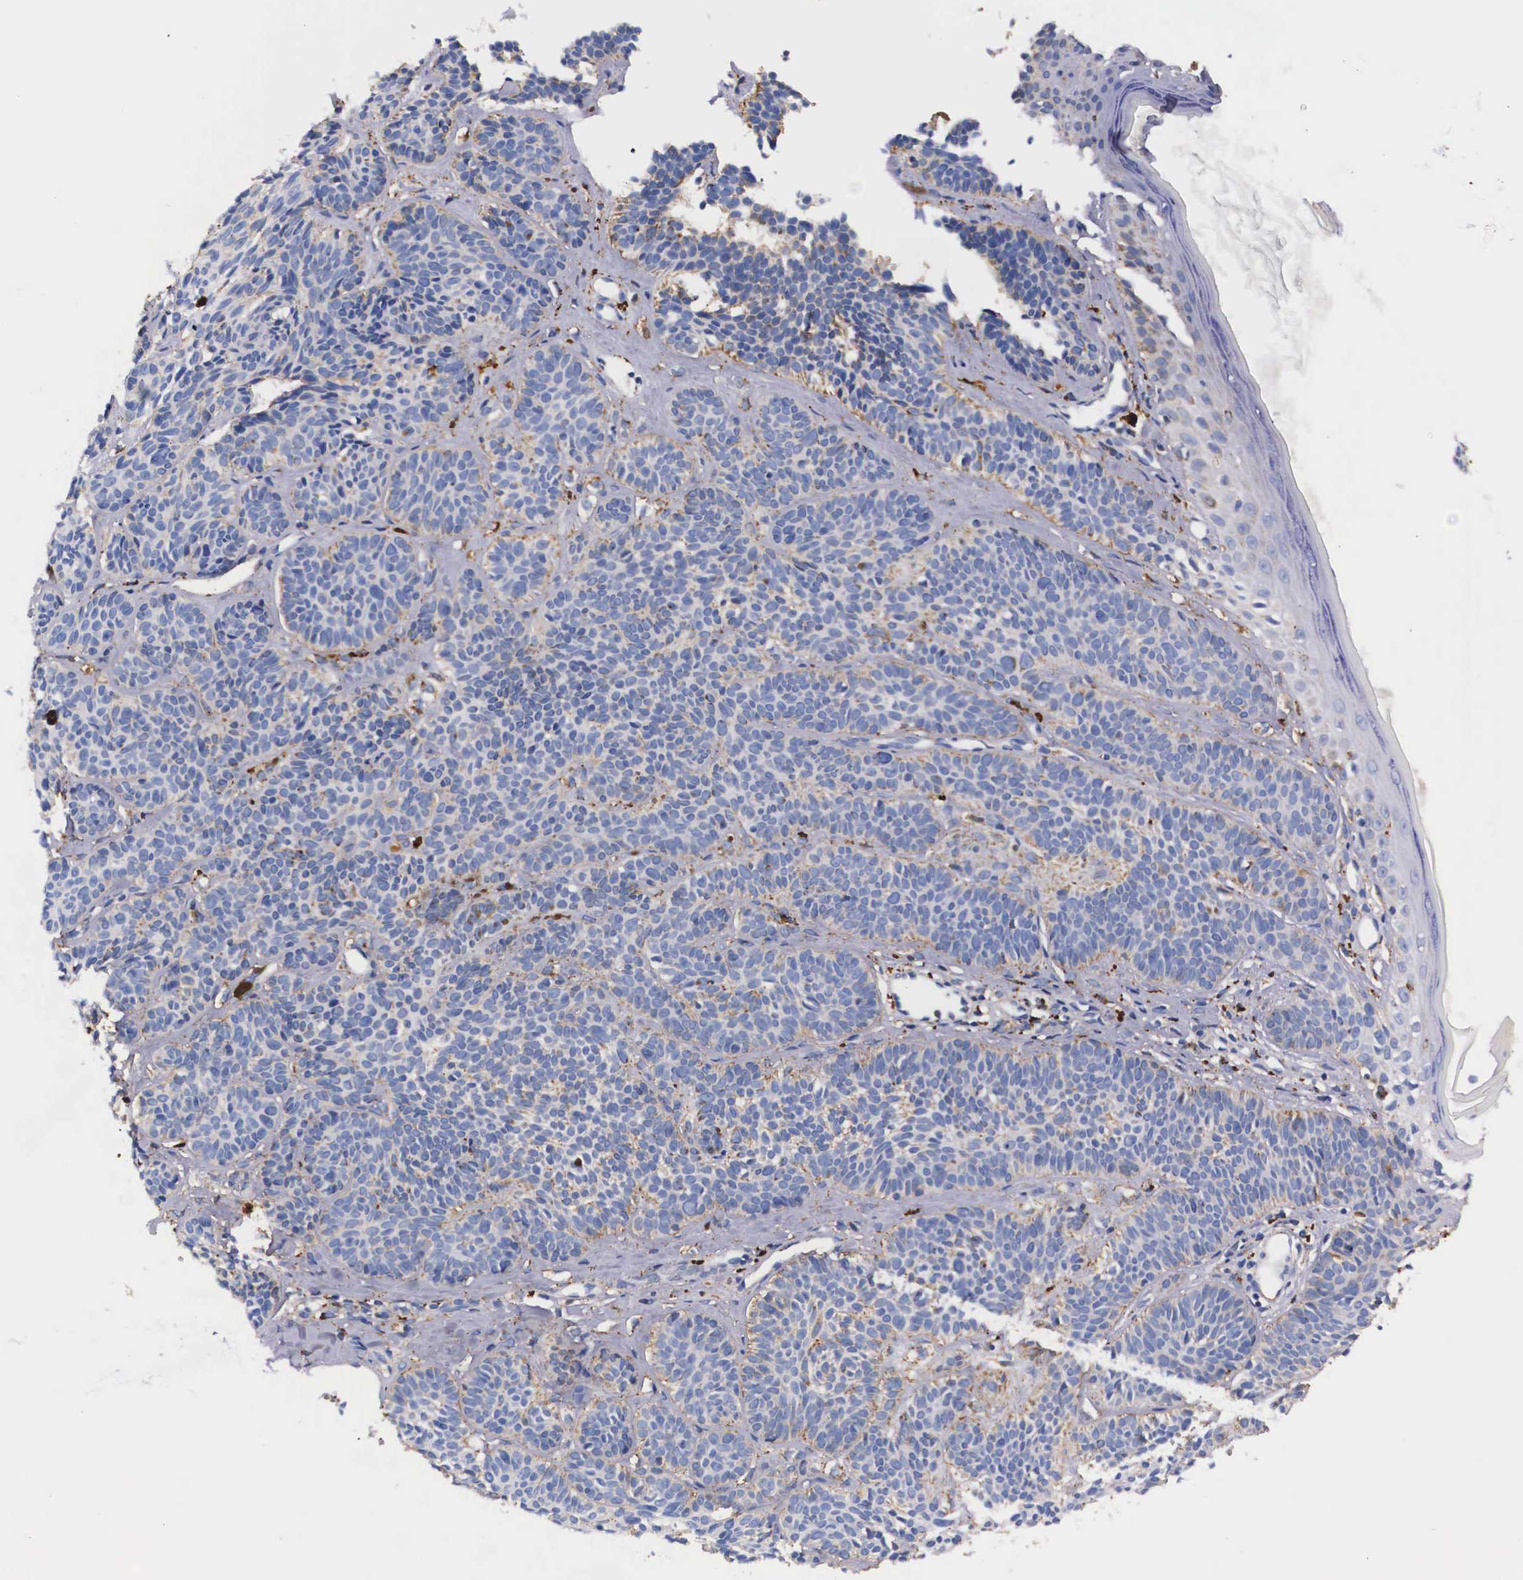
{"staining": {"intensity": "weak", "quantity": "<25%", "location": "cytoplasmic/membranous"}, "tissue": "skin cancer", "cell_type": "Tumor cells", "image_type": "cancer", "snomed": [{"axis": "morphology", "description": "Basal cell carcinoma"}, {"axis": "topography", "description": "Skin"}], "caption": "IHC micrograph of basal cell carcinoma (skin) stained for a protein (brown), which reveals no expression in tumor cells.", "gene": "NAGA", "patient": {"sex": "female", "age": 62}}